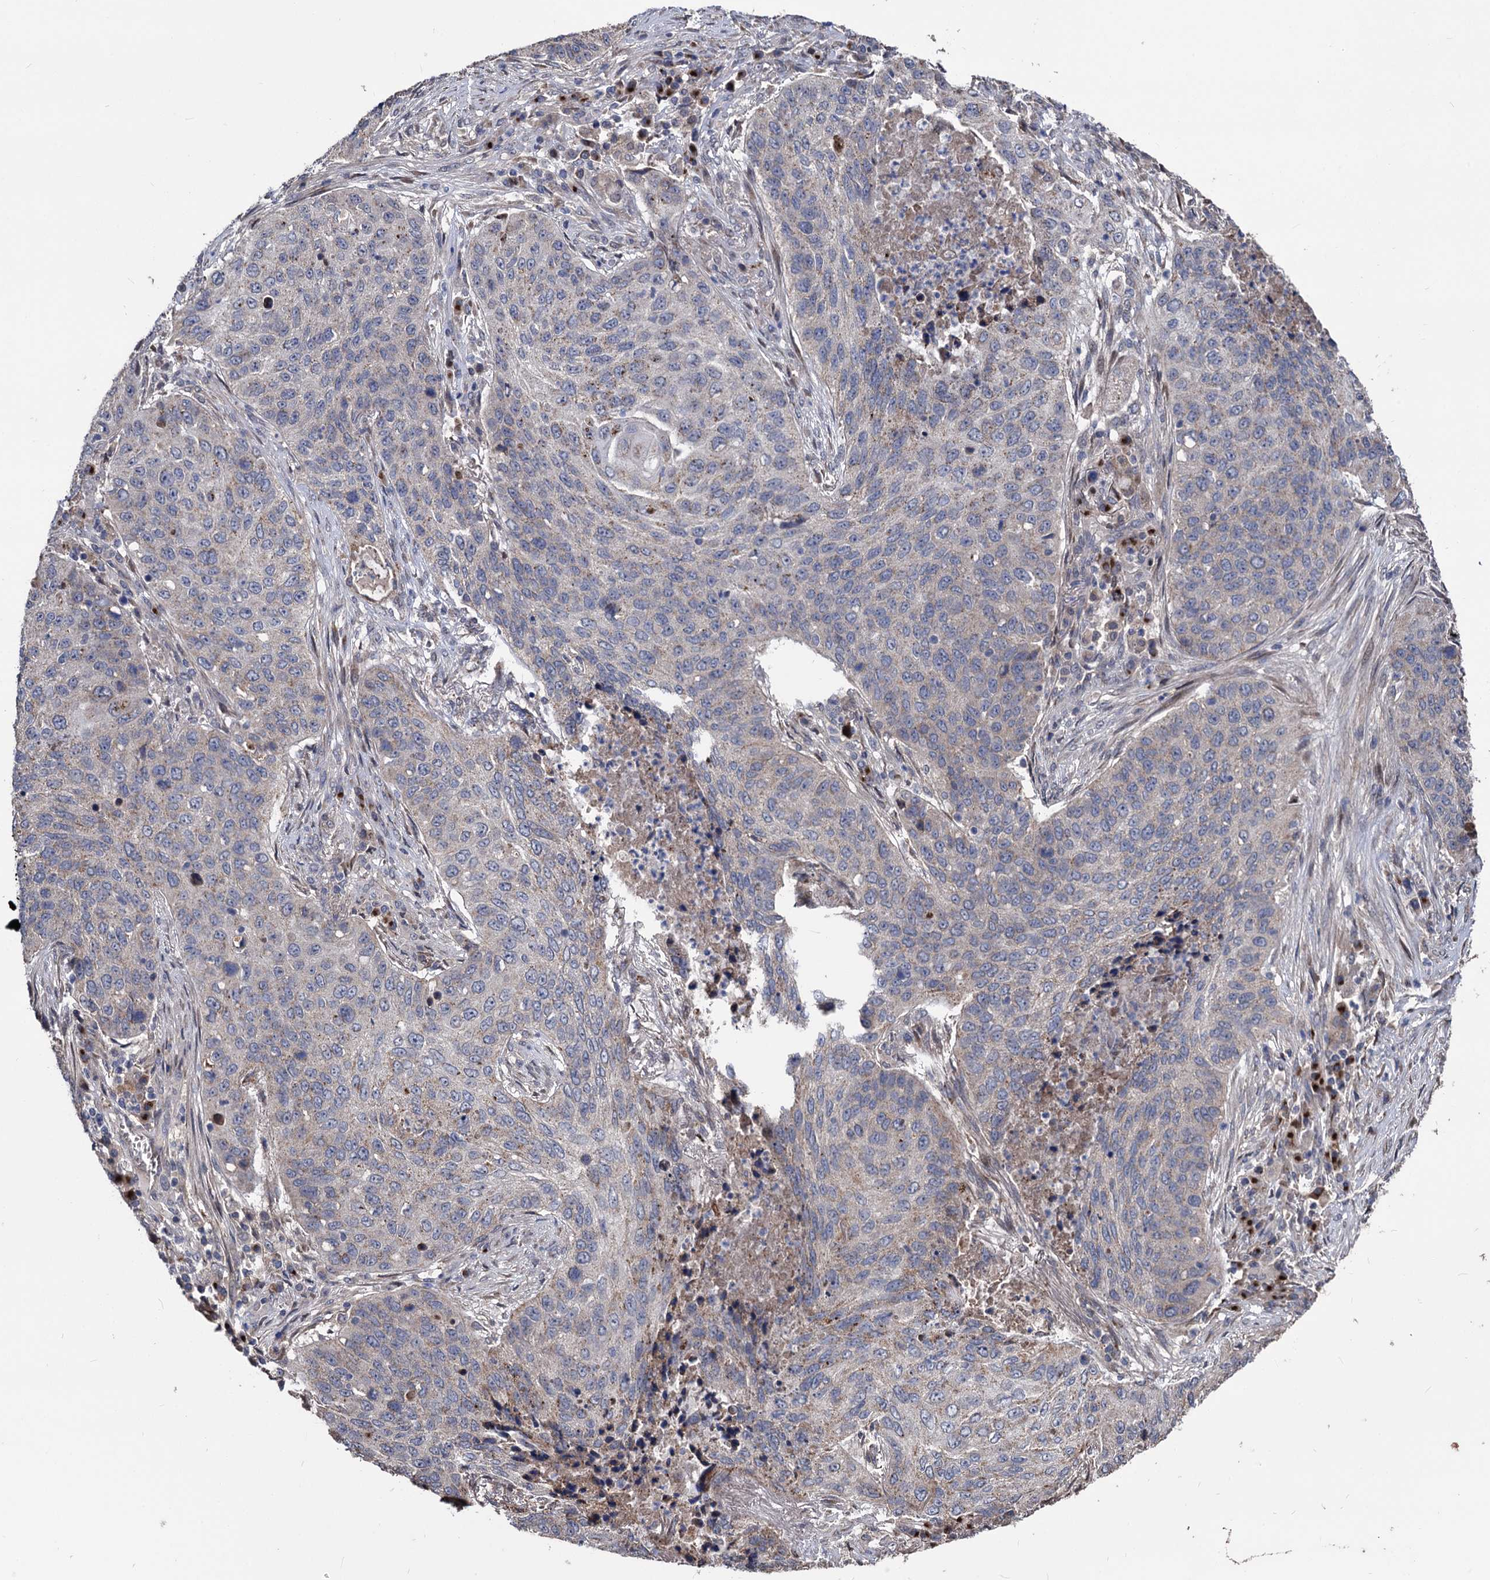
{"staining": {"intensity": "weak", "quantity": "<25%", "location": "cytoplasmic/membranous"}, "tissue": "lung cancer", "cell_type": "Tumor cells", "image_type": "cancer", "snomed": [{"axis": "morphology", "description": "Squamous cell carcinoma, NOS"}, {"axis": "topography", "description": "Lung"}], "caption": "A high-resolution micrograph shows IHC staining of squamous cell carcinoma (lung), which shows no significant positivity in tumor cells.", "gene": "SMAGP", "patient": {"sex": "female", "age": 63}}